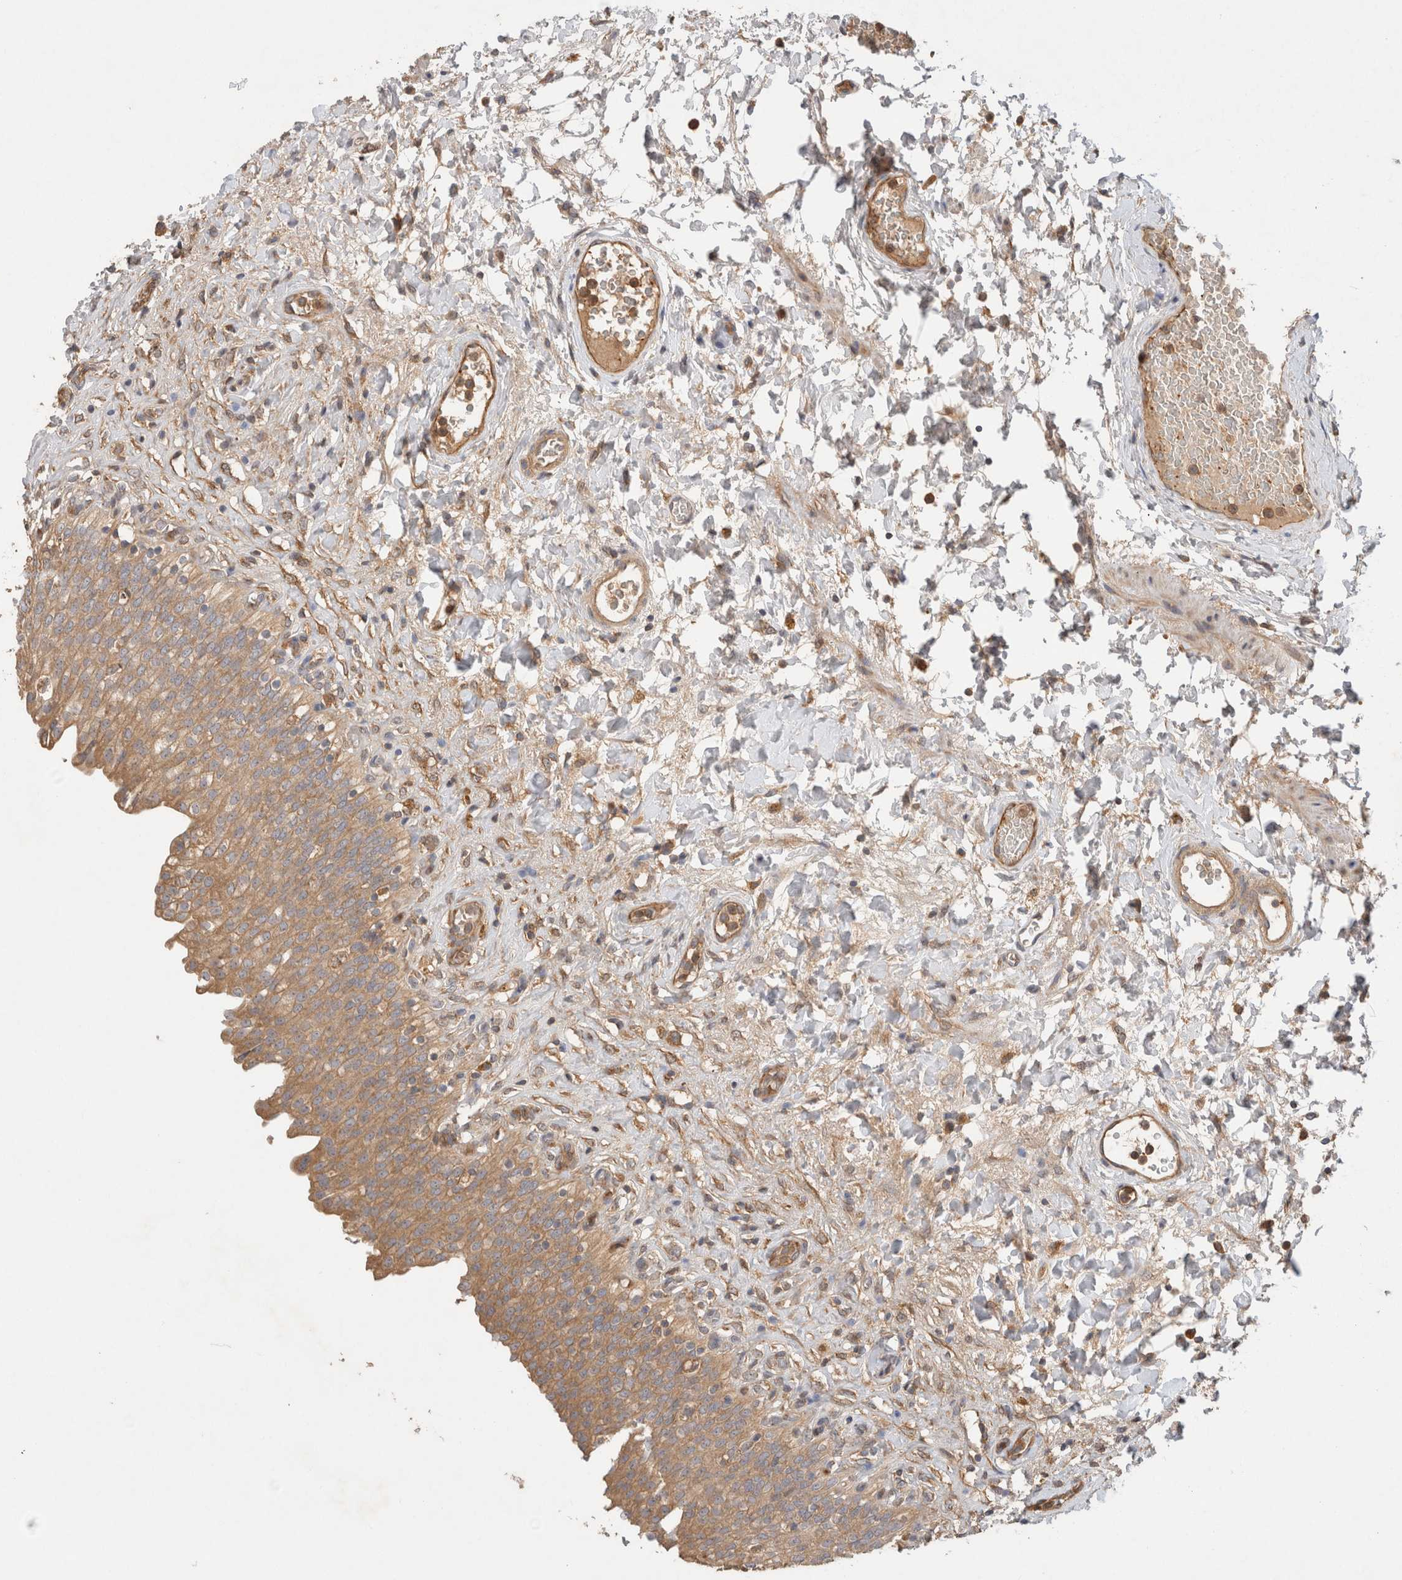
{"staining": {"intensity": "moderate", "quantity": ">75%", "location": "cytoplasmic/membranous"}, "tissue": "urinary bladder", "cell_type": "Urothelial cells", "image_type": "normal", "snomed": [{"axis": "morphology", "description": "Urothelial carcinoma, High grade"}, {"axis": "topography", "description": "Urinary bladder"}], "caption": "Urinary bladder stained with a brown dye displays moderate cytoplasmic/membranous positive positivity in approximately >75% of urothelial cells.", "gene": "C8orf44", "patient": {"sex": "male", "age": 46}}